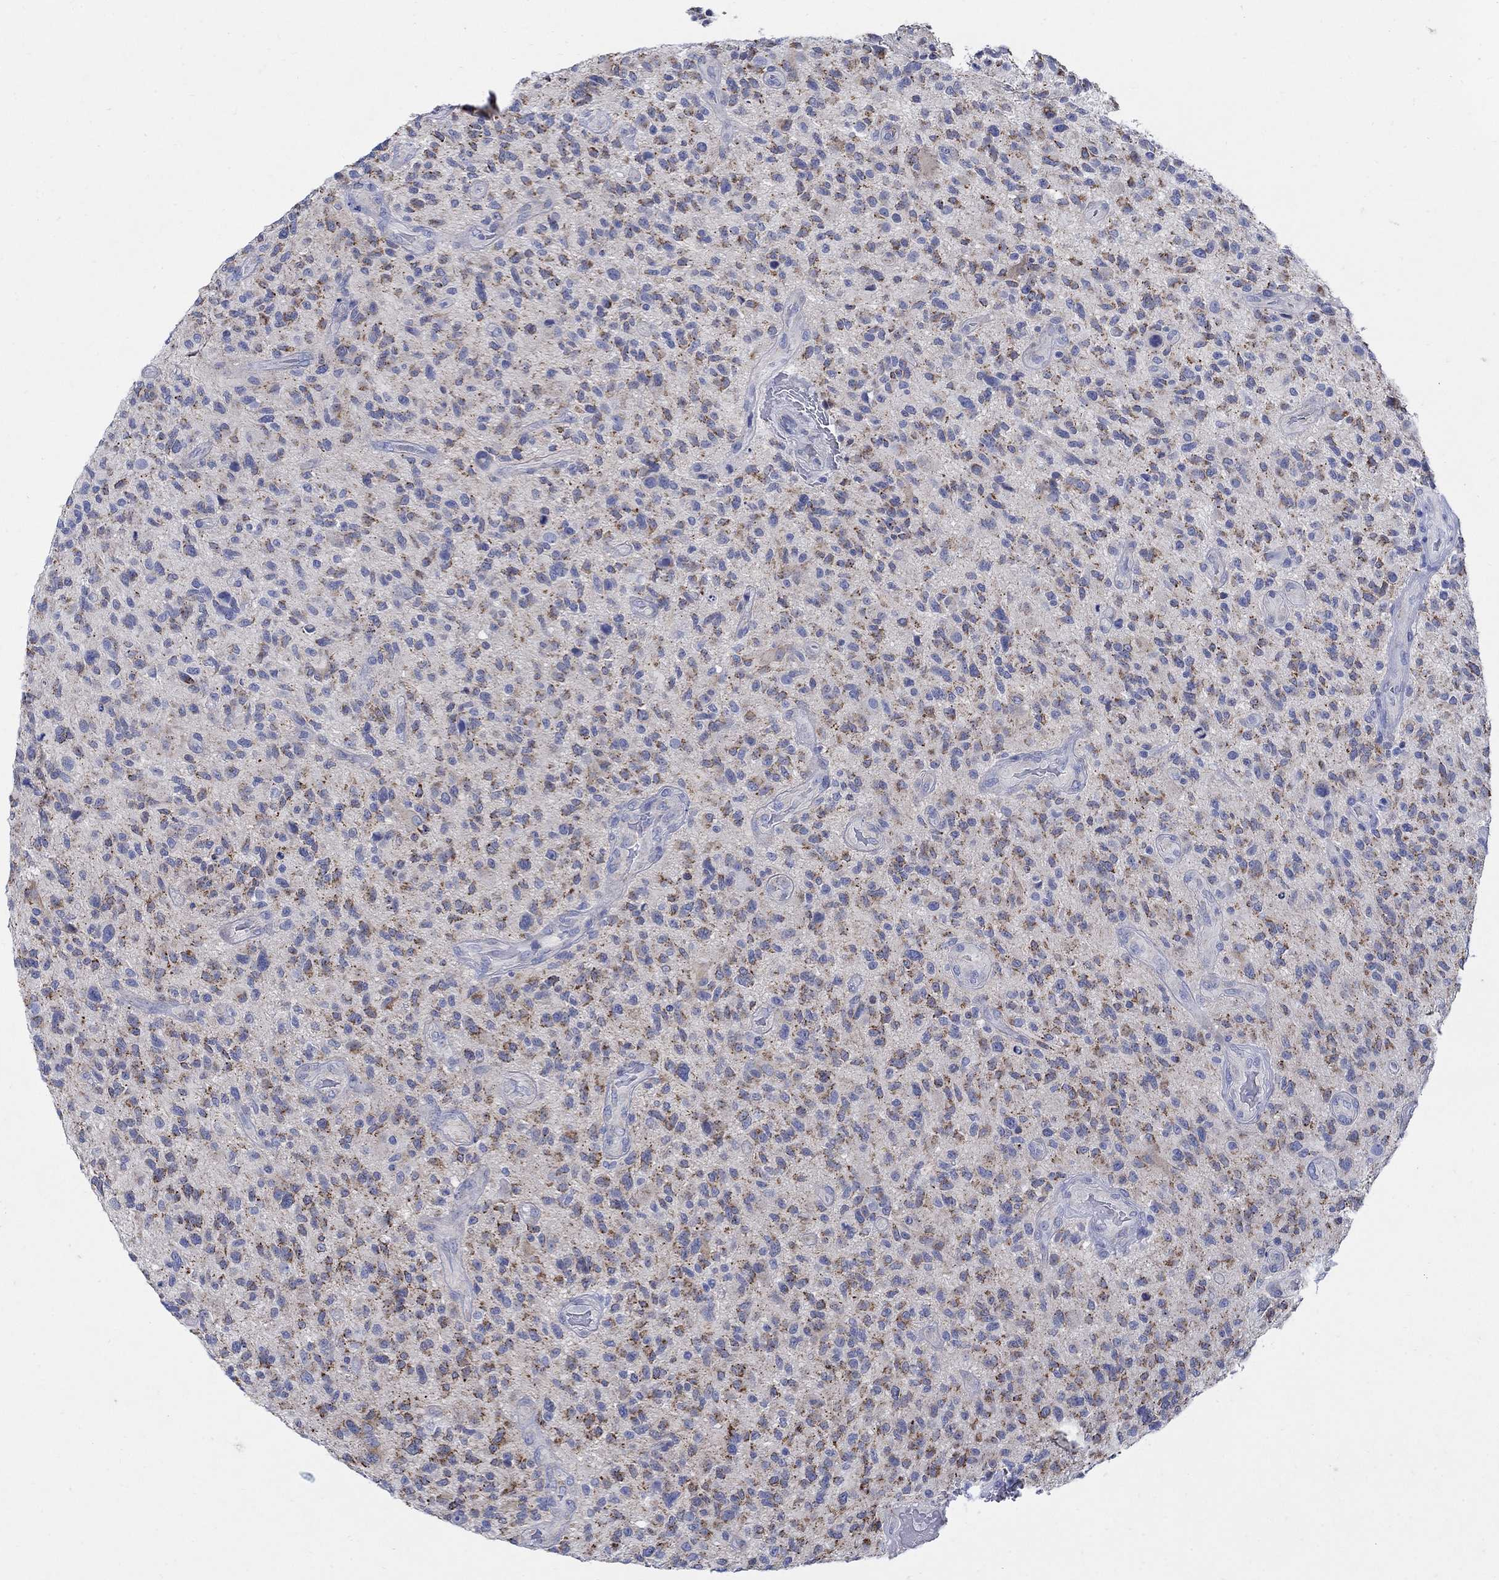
{"staining": {"intensity": "strong", "quantity": "25%-75%", "location": "cytoplasmic/membranous"}, "tissue": "glioma", "cell_type": "Tumor cells", "image_type": "cancer", "snomed": [{"axis": "morphology", "description": "Glioma, malignant, High grade"}, {"axis": "topography", "description": "Brain"}], "caption": "Immunohistochemical staining of human glioma displays strong cytoplasmic/membranous protein positivity in about 25%-75% of tumor cells. (IHC, brightfield microscopy, high magnification).", "gene": "ZDHHC14", "patient": {"sex": "male", "age": 47}}